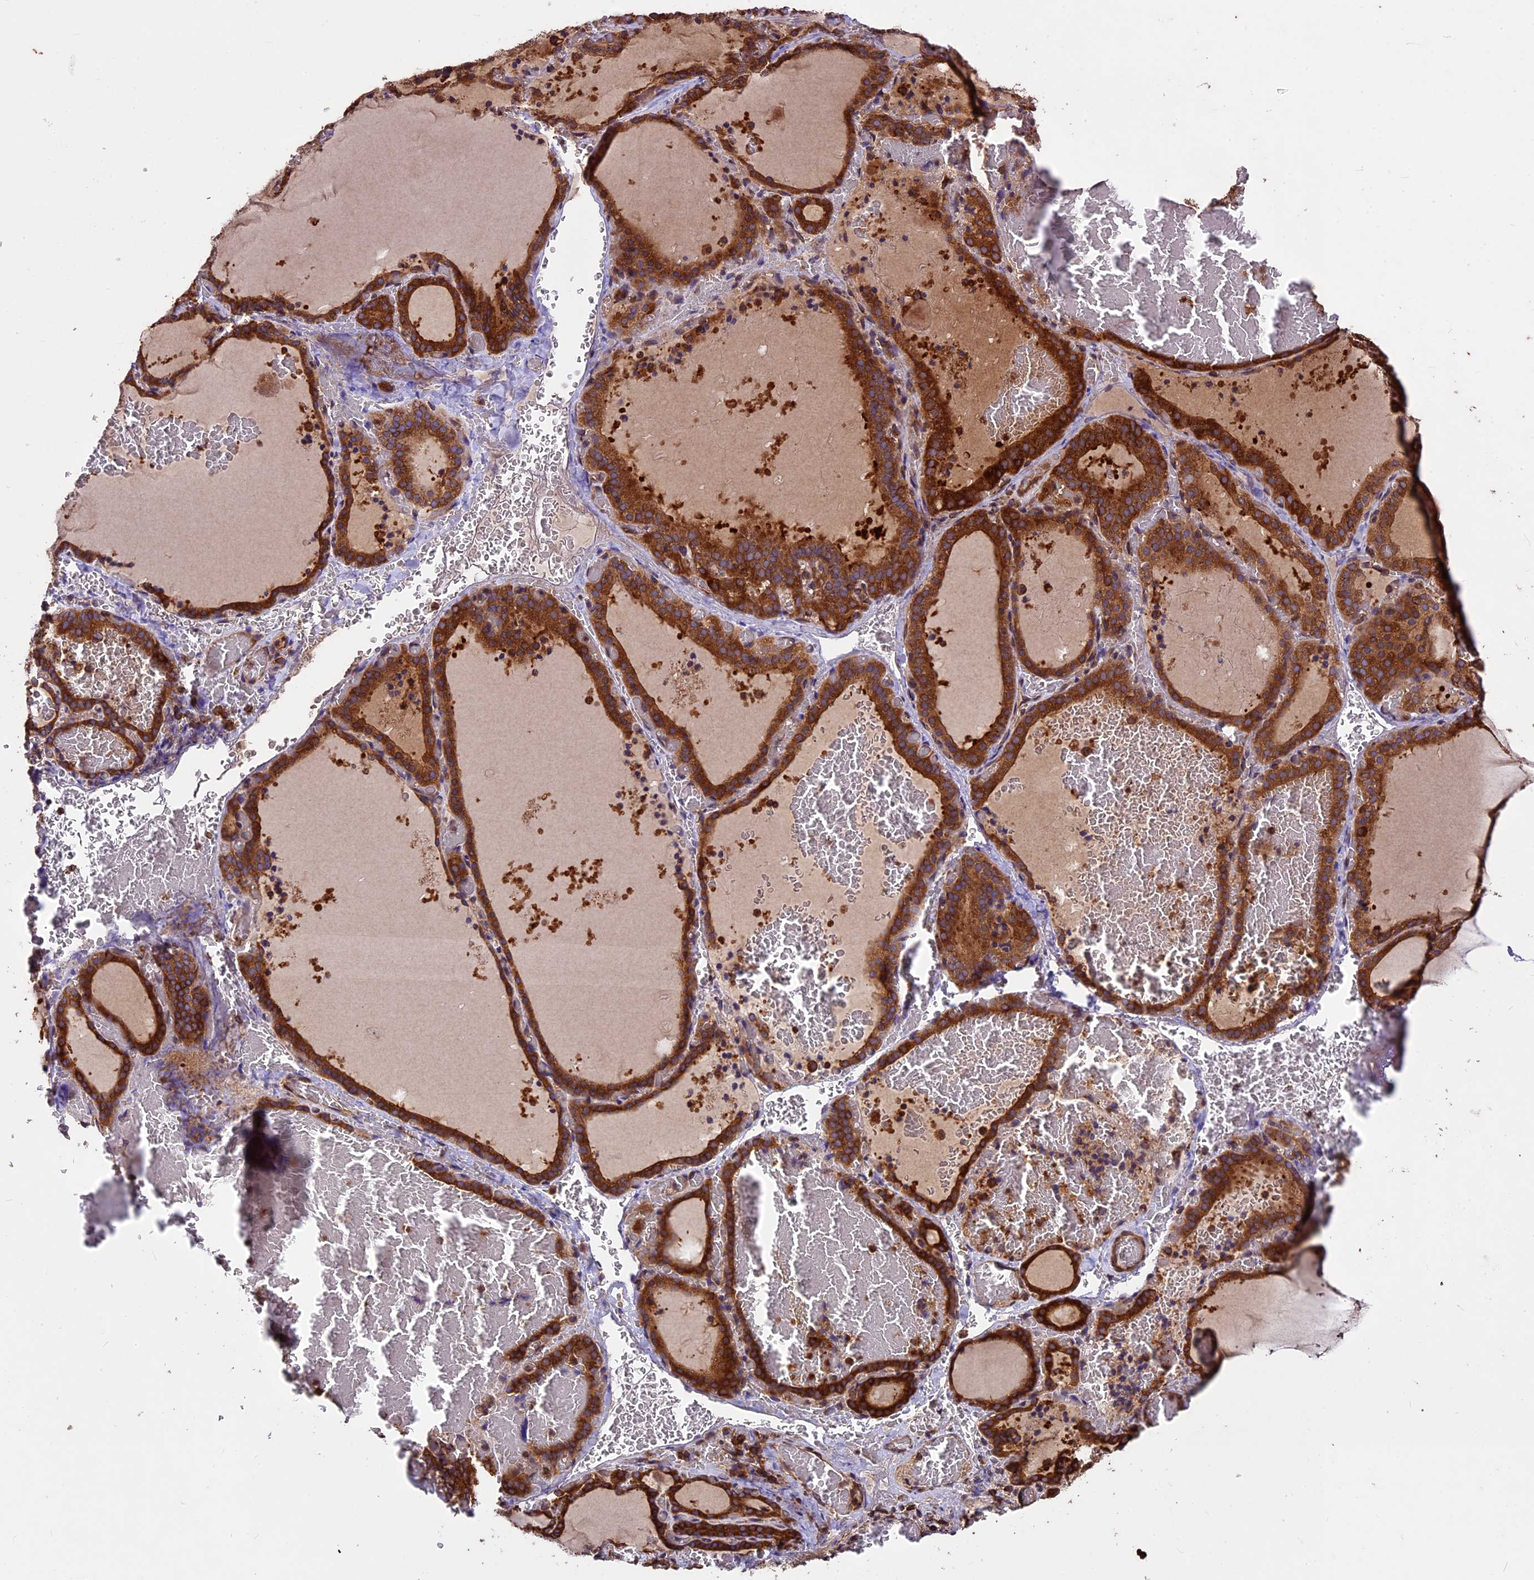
{"staining": {"intensity": "strong", "quantity": ">75%", "location": "cytoplasmic/membranous"}, "tissue": "thyroid gland", "cell_type": "Glandular cells", "image_type": "normal", "snomed": [{"axis": "morphology", "description": "Normal tissue, NOS"}, {"axis": "topography", "description": "Thyroid gland"}], "caption": "DAB immunohistochemical staining of benign thyroid gland shows strong cytoplasmic/membranous protein expression in approximately >75% of glandular cells. The staining was performed using DAB (3,3'-diaminobenzidine) to visualize the protein expression in brown, while the nuclei were stained in blue with hematoxylin (Magnification: 20x).", "gene": "KARS1", "patient": {"sex": "female", "age": 39}}